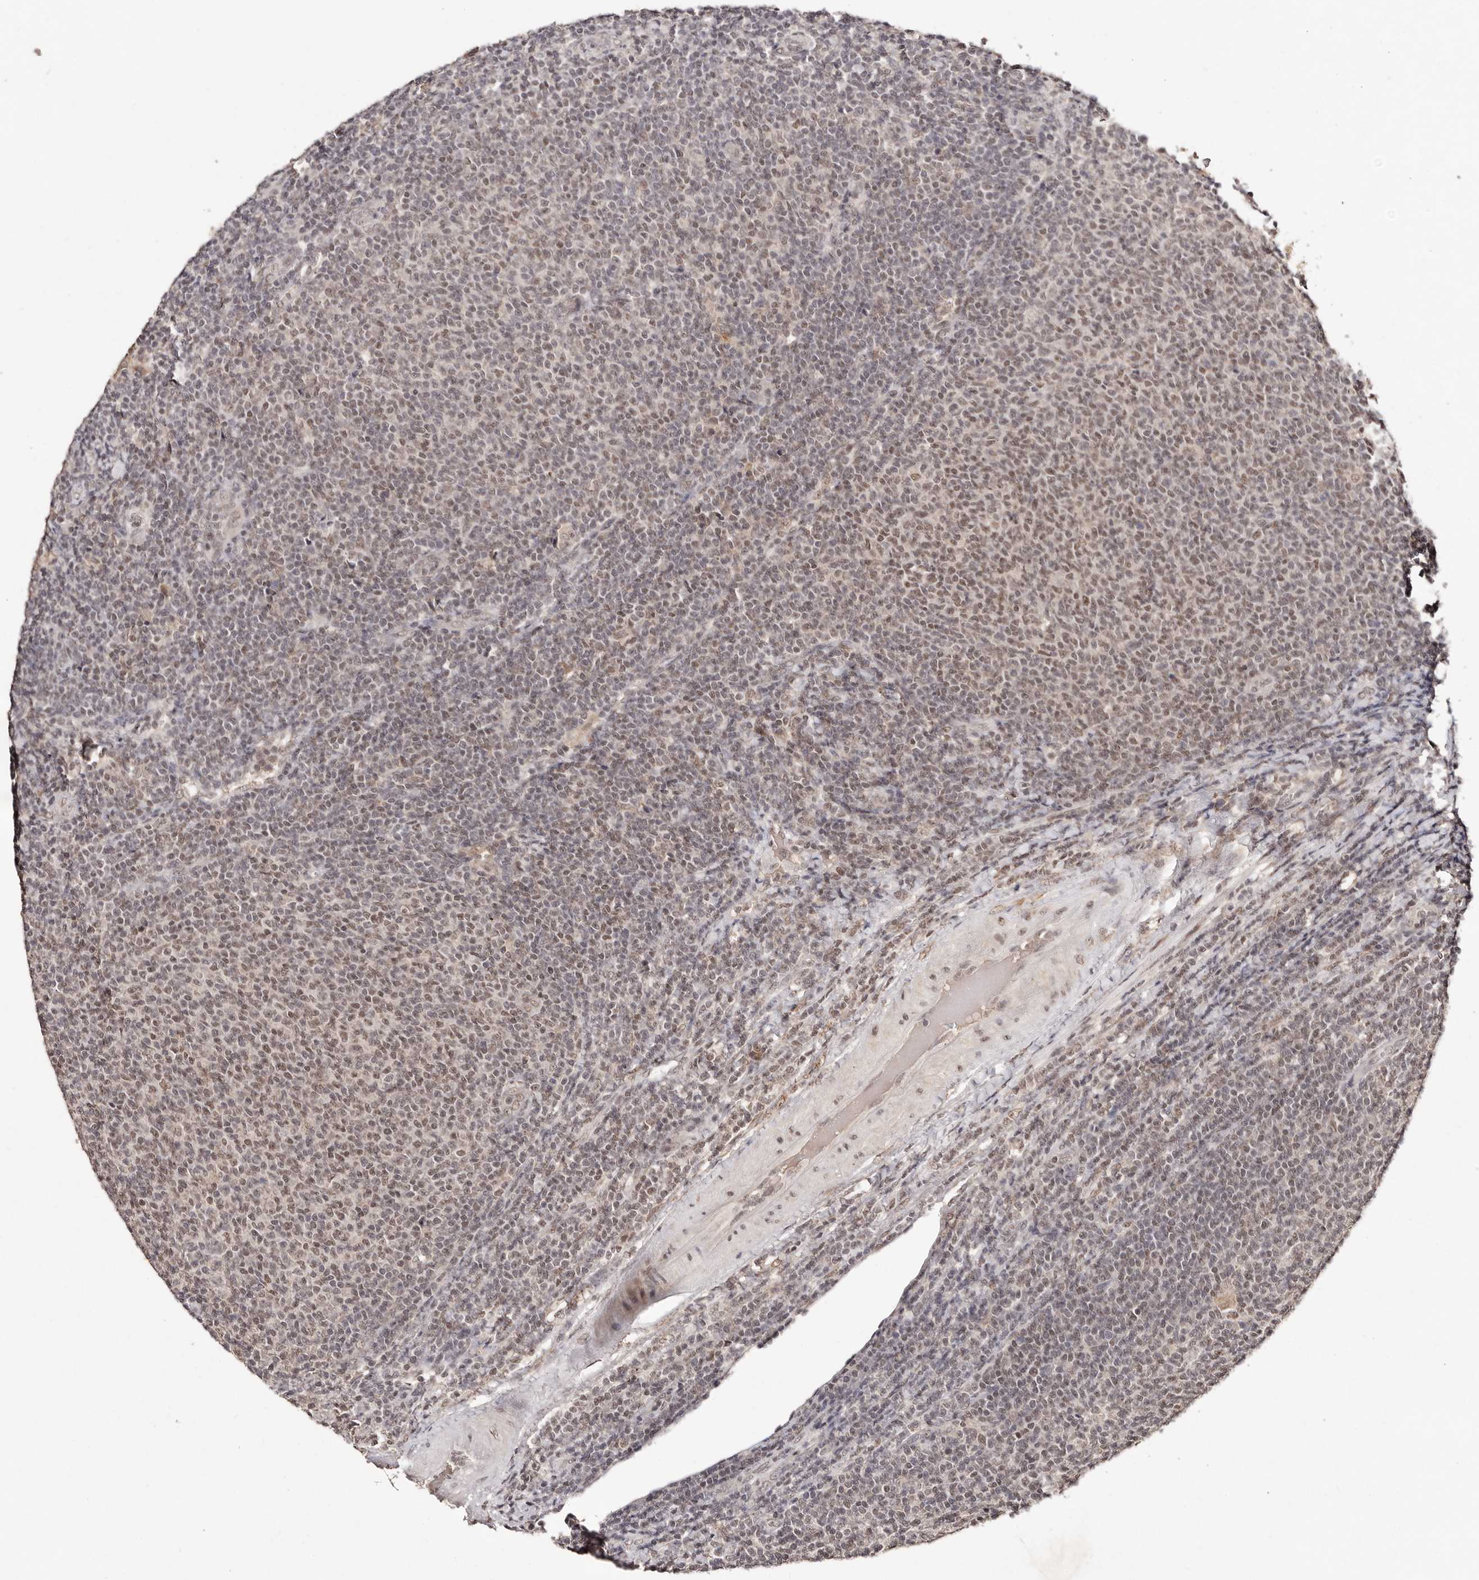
{"staining": {"intensity": "weak", "quantity": ">75%", "location": "nuclear"}, "tissue": "lymphoma", "cell_type": "Tumor cells", "image_type": "cancer", "snomed": [{"axis": "morphology", "description": "Malignant lymphoma, non-Hodgkin's type, Low grade"}, {"axis": "topography", "description": "Lymph node"}], "caption": "Human low-grade malignant lymphoma, non-Hodgkin's type stained for a protein (brown) displays weak nuclear positive expression in approximately >75% of tumor cells.", "gene": "BICRAL", "patient": {"sex": "male", "age": 66}}